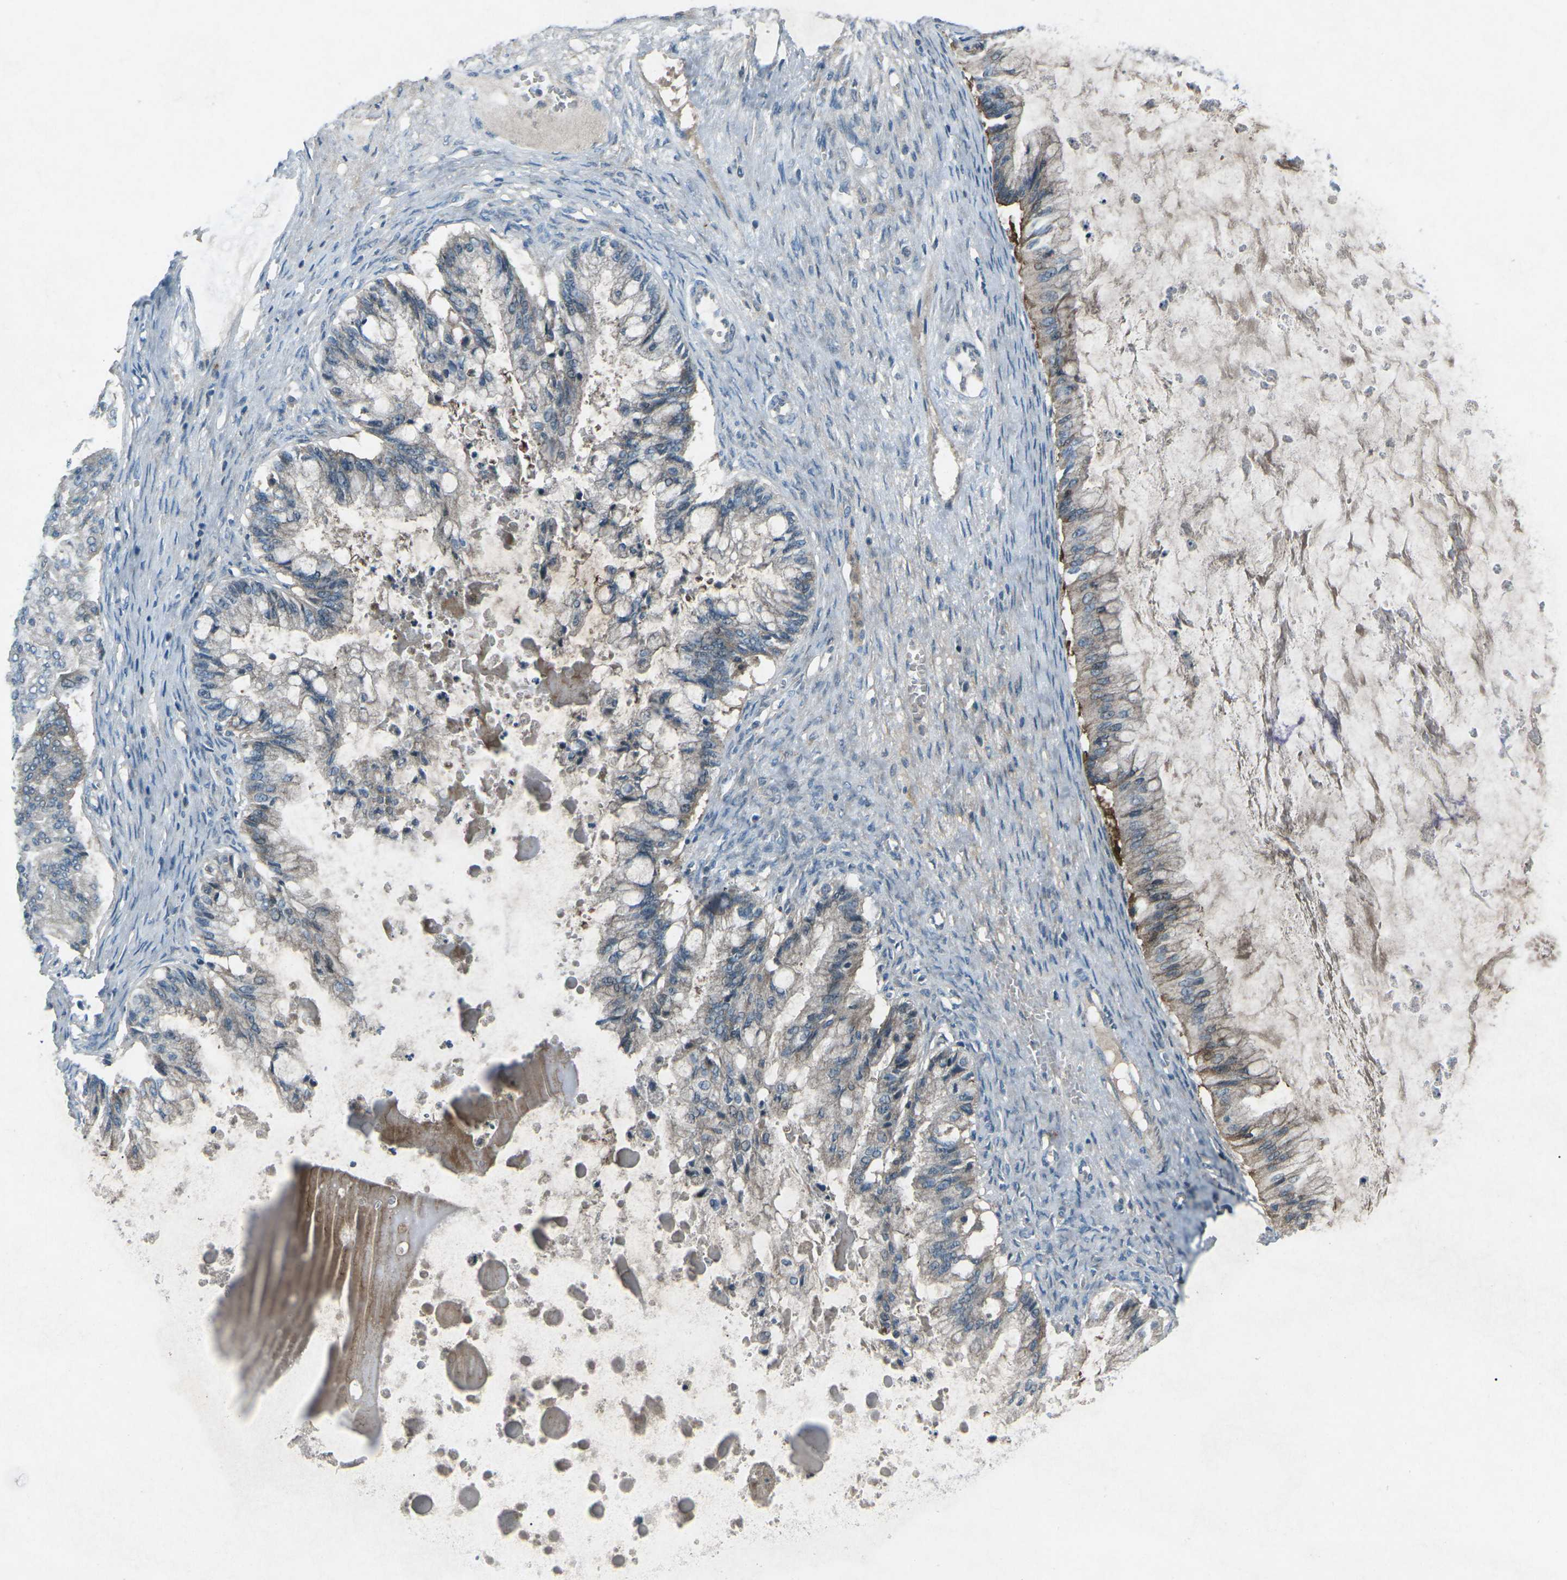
{"staining": {"intensity": "moderate", "quantity": "<25%", "location": "cytoplasmic/membranous"}, "tissue": "ovarian cancer", "cell_type": "Tumor cells", "image_type": "cancer", "snomed": [{"axis": "morphology", "description": "Cystadenocarcinoma, mucinous, NOS"}, {"axis": "topography", "description": "Ovary"}], "caption": "Immunohistochemical staining of human ovarian cancer exhibits low levels of moderate cytoplasmic/membranous protein expression in about <25% of tumor cells.", "gene": "CDK16", "patient": {"sex": "female", "age": 57}}